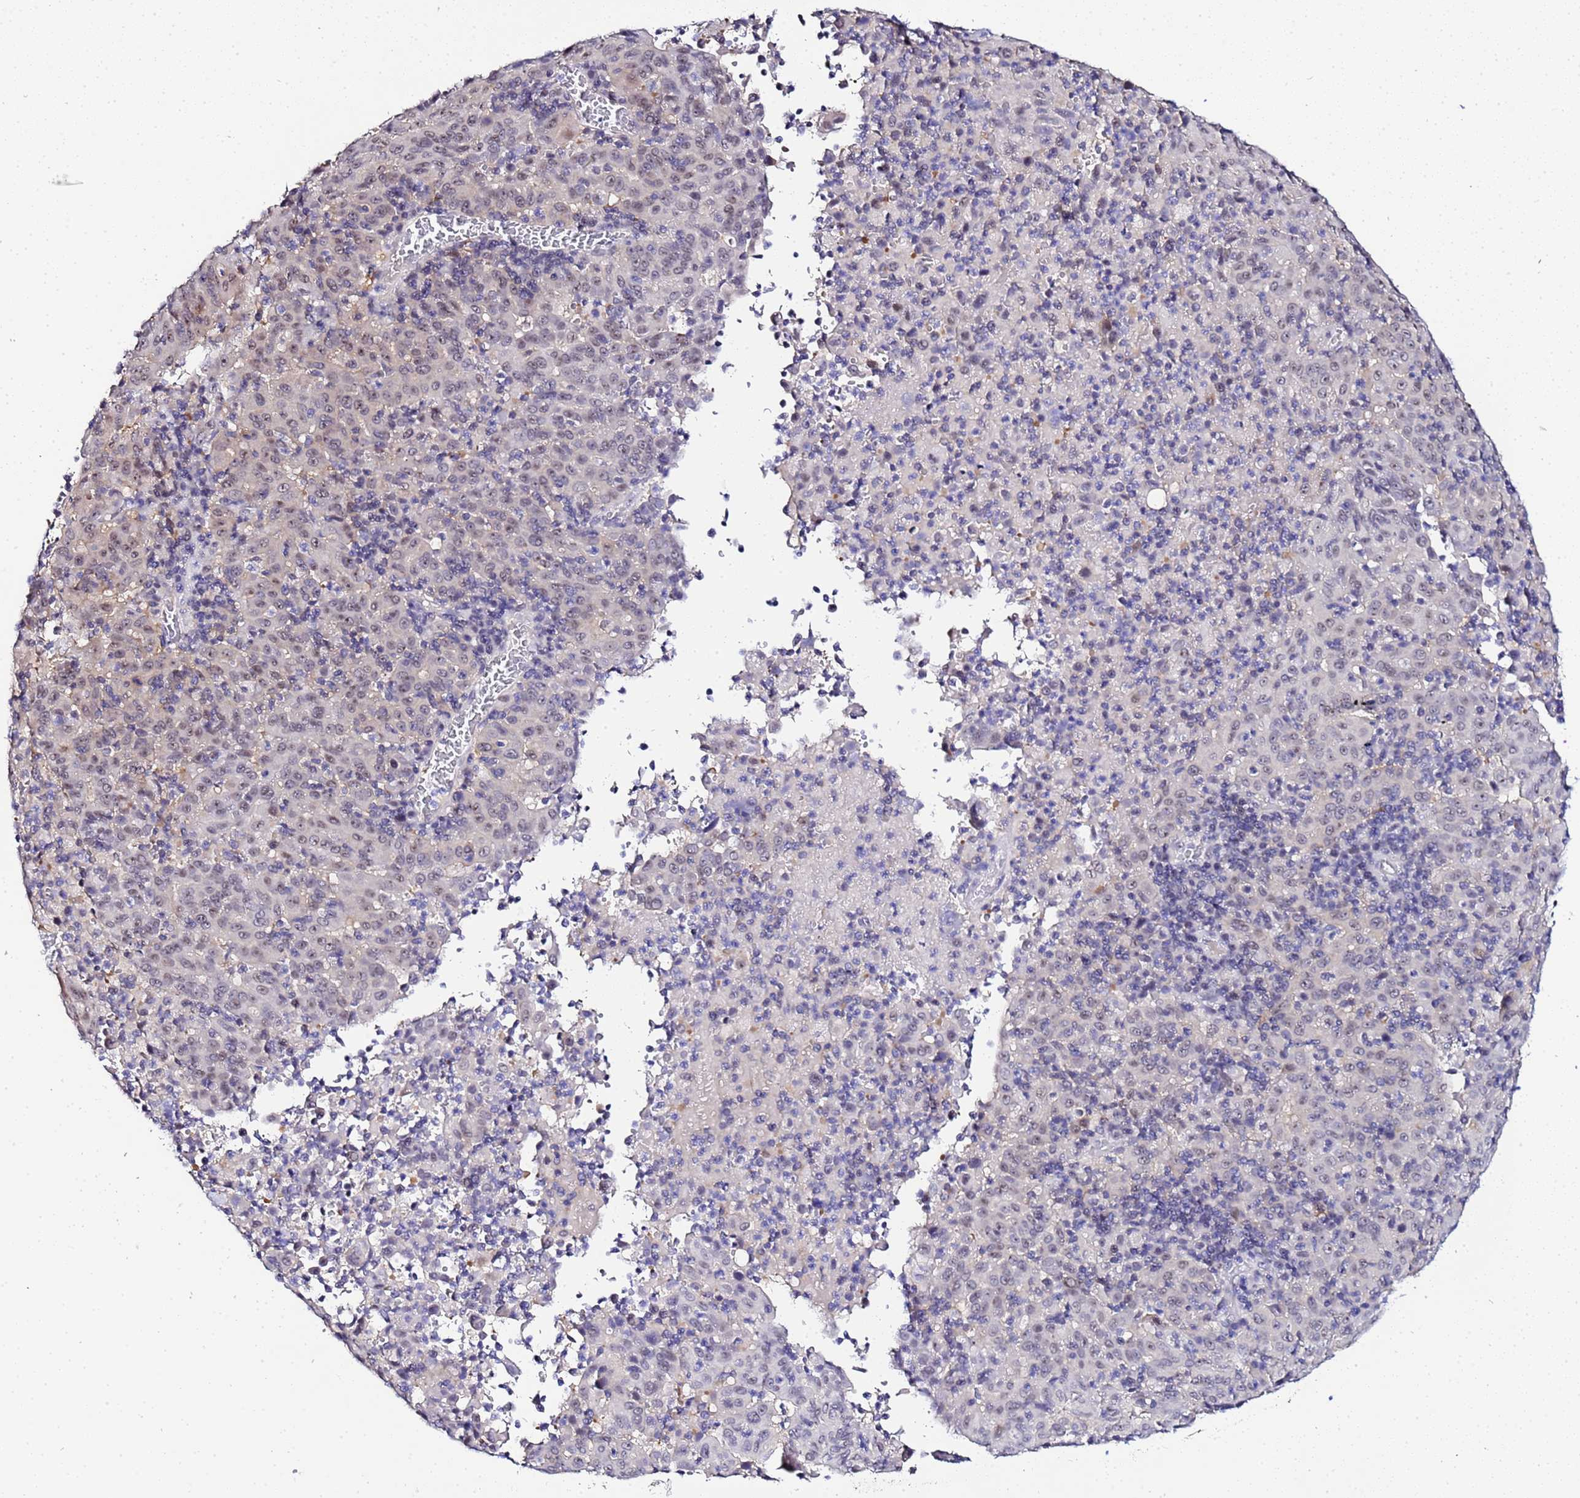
{"staining": {"intensity": "weak", "quantity": "25%-75%", "location": "nuclear"}, "tissue": "pancreatic cancer", "cell_type": "Tumor cells", "image_type": "cancer", "snomed": [{"axis": "morphology", "description": "Adenocarcinoma, NOS"}, {"axis": "topography", "description": "Pancreas"}], "caption": "Approximately 25%-75% of tumor cells in pancreatic cancer (adenocarcinoma) display weak nuclear protein expression as visualized by brown immunohistochemical staining.", "gene": "ACTL6B", "patient": {"sex": "male", "age": 63}}